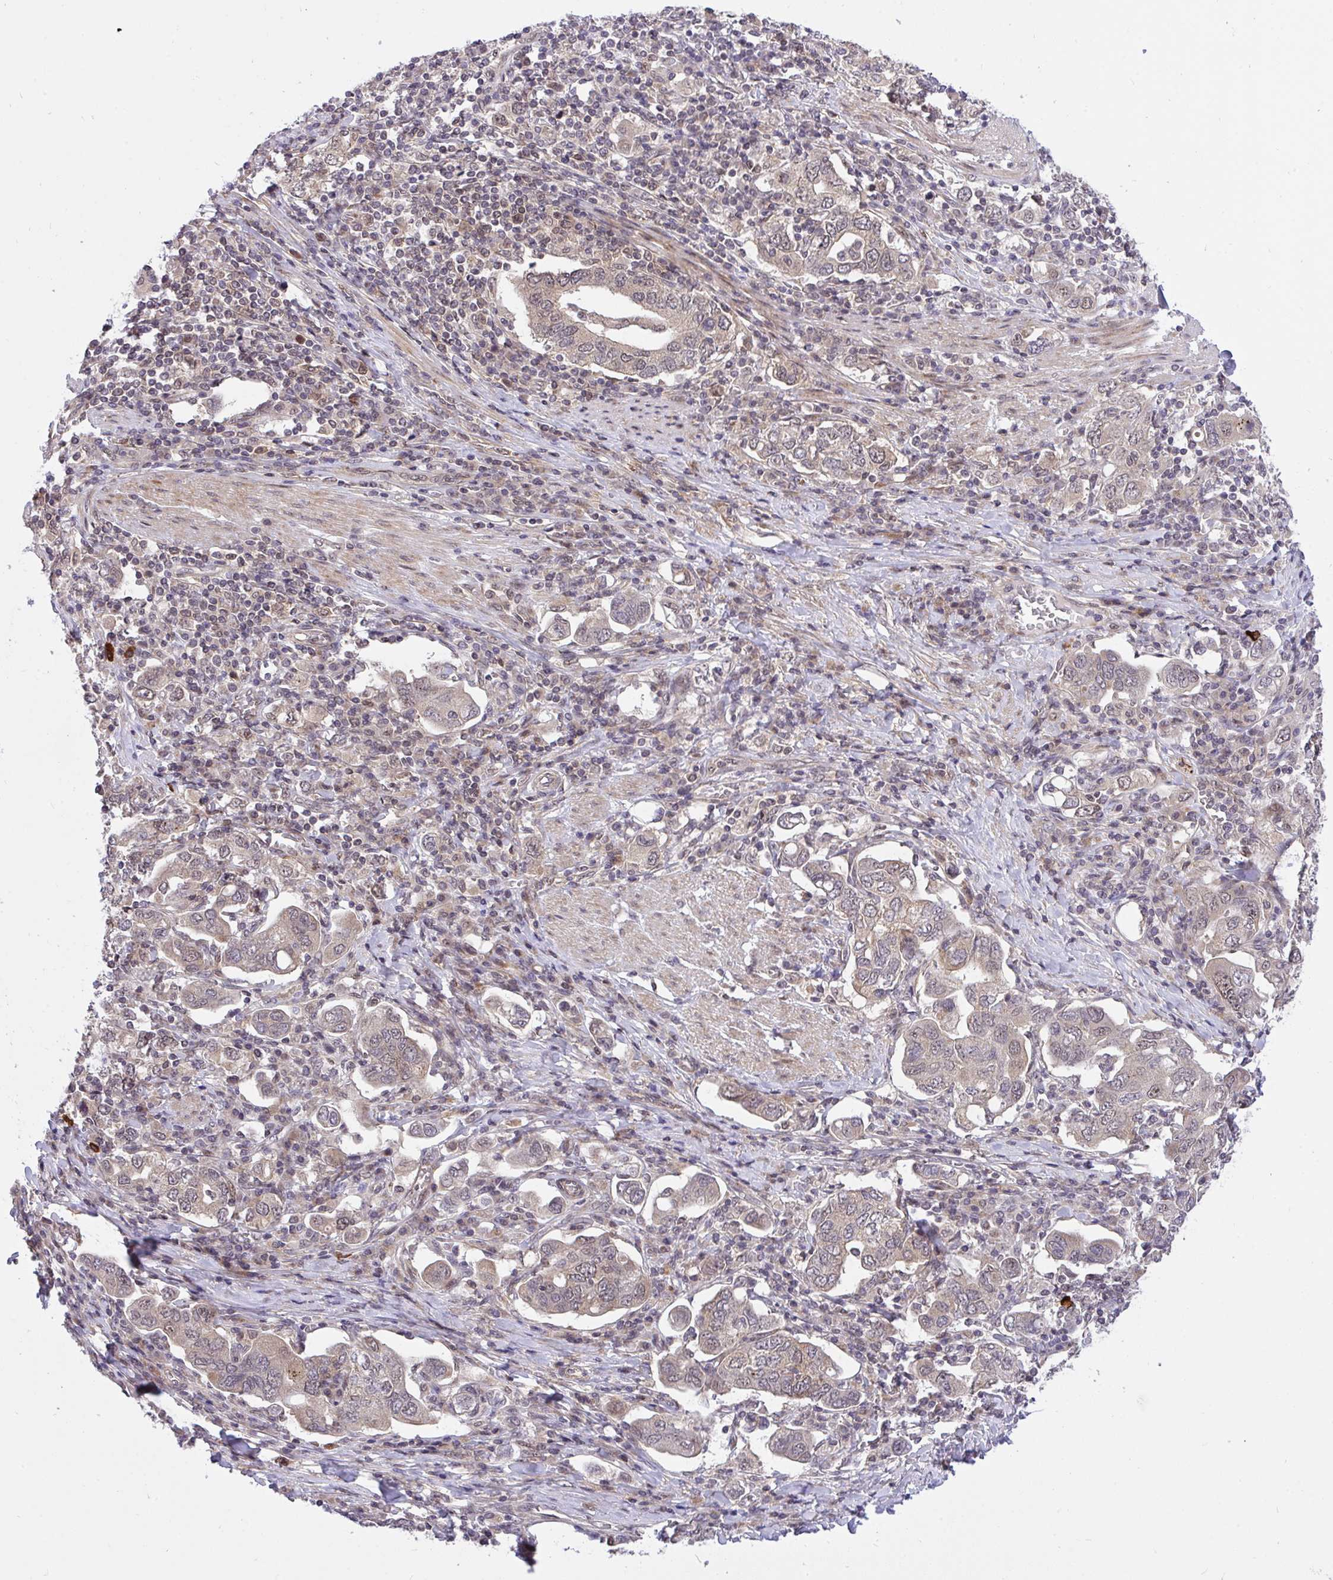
{"staining": {"intensity": "negative", "quantity": "none", "location": "none"}, "tissue": "stomach cancer", "cell_type": "Tumor cells", "image_type": "cancer", "snomed": [{"axis": "morphology", "description": "Adenocarcinoma, NOS"}, {"axis": "topography", "description": "Stomach, upper"}, {"axis": "topography", "description": "Stomach"}], "caption": "This is an IHC image of human stomach cancer. There is no staining in tumor cells.", "gene": "ERI1", "patient": {"sex": "male", "age": 62}}